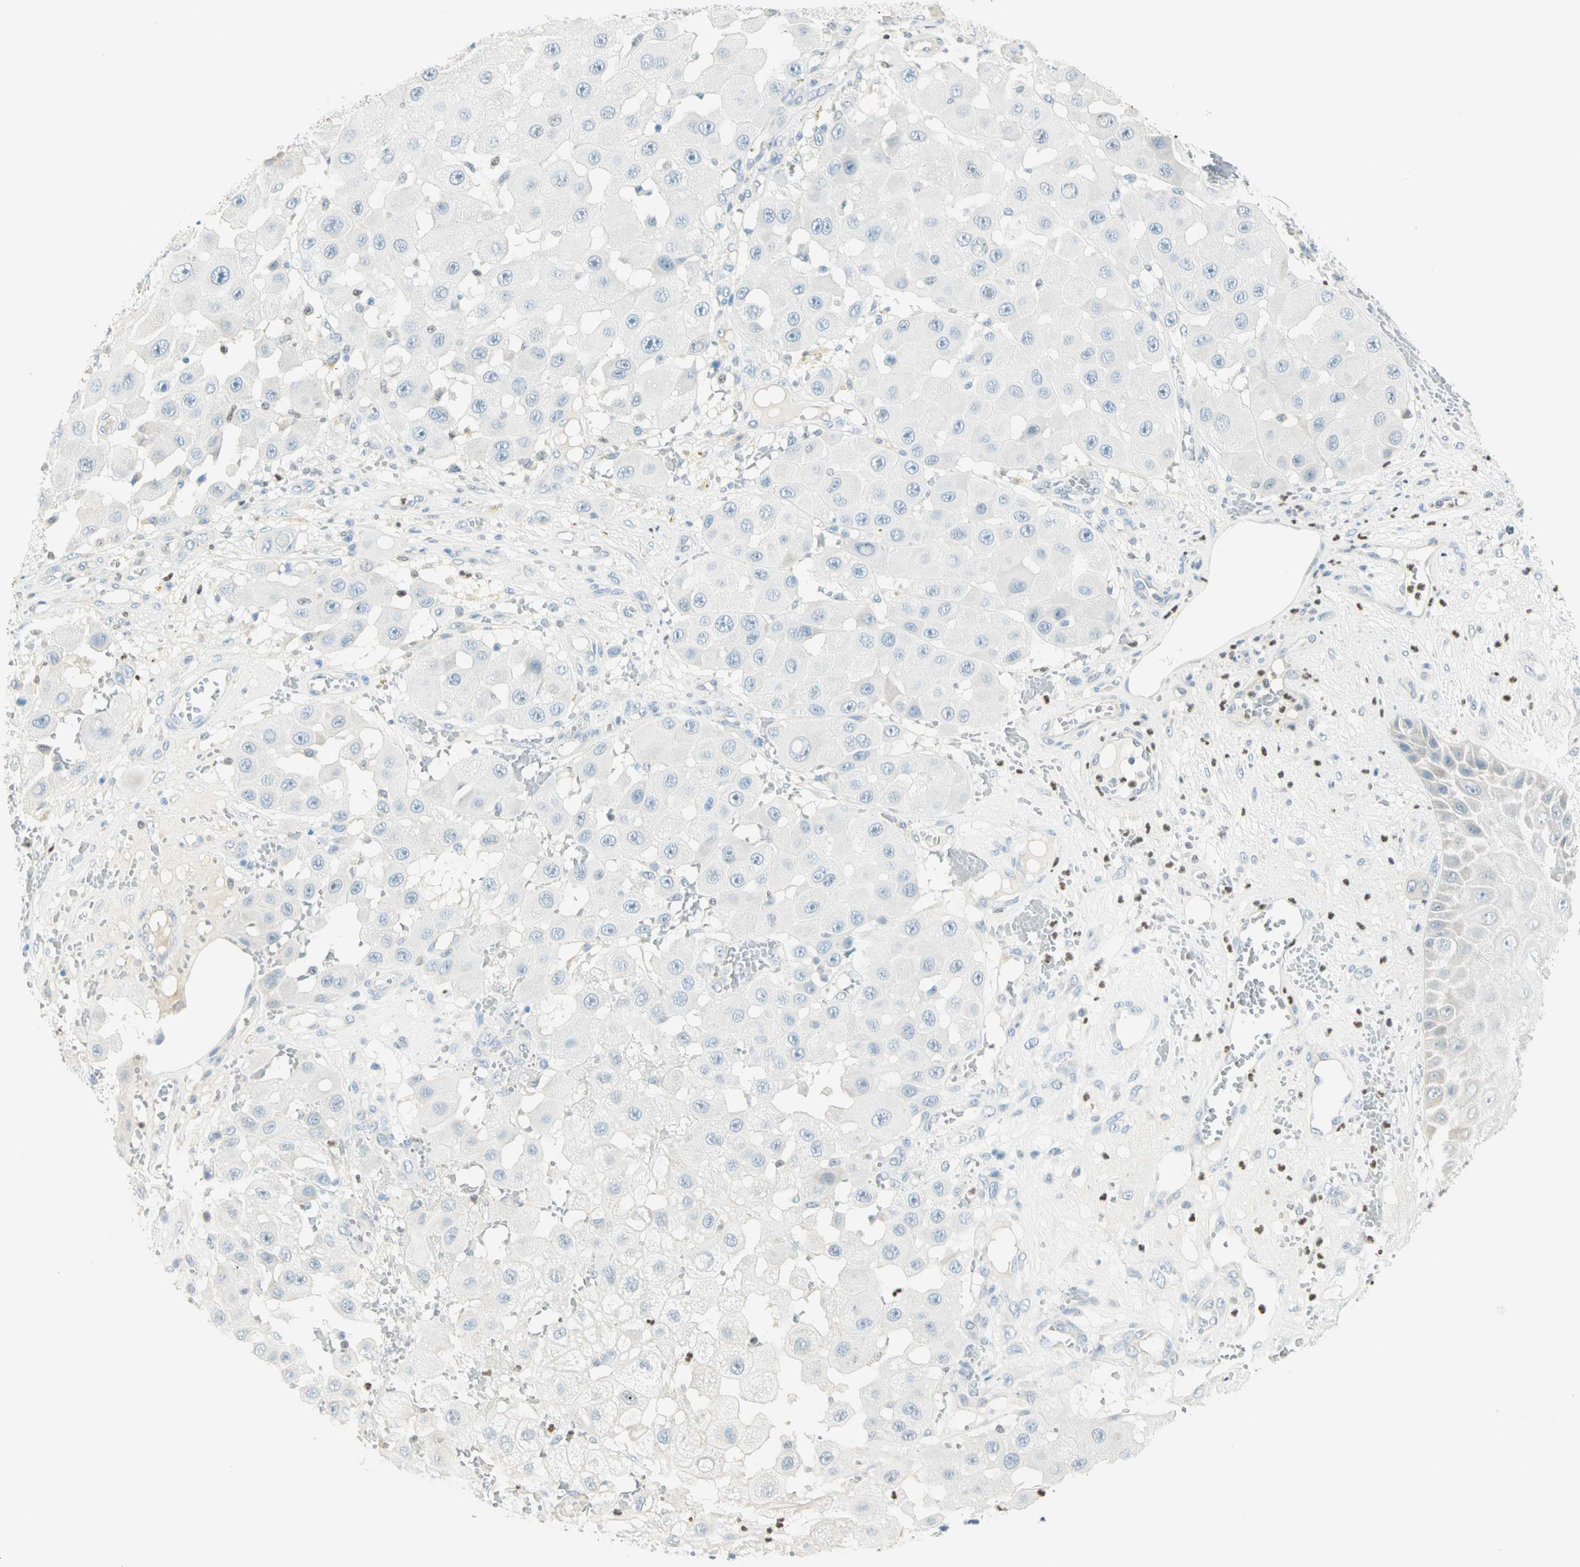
{"staining": {"intensity": "negative", "quantity": "none", "location": "none"}, "tissue": "melanoma", "cell_type": "Tumor cells", "image_type": "cancer", "snomed": [{"axis": "morphology", "description": "Malignant melanoma, NOS"}, {"axis": "topography", "description": "Skin"}], "caption": "Immunohistochemistry micrograph of neoplastic tissue: human melanoma stained with DAB shows no significant protein staining in tumor cells.", "gene": "MLLT10", "patient": {"sex": "female", "age": 81}}